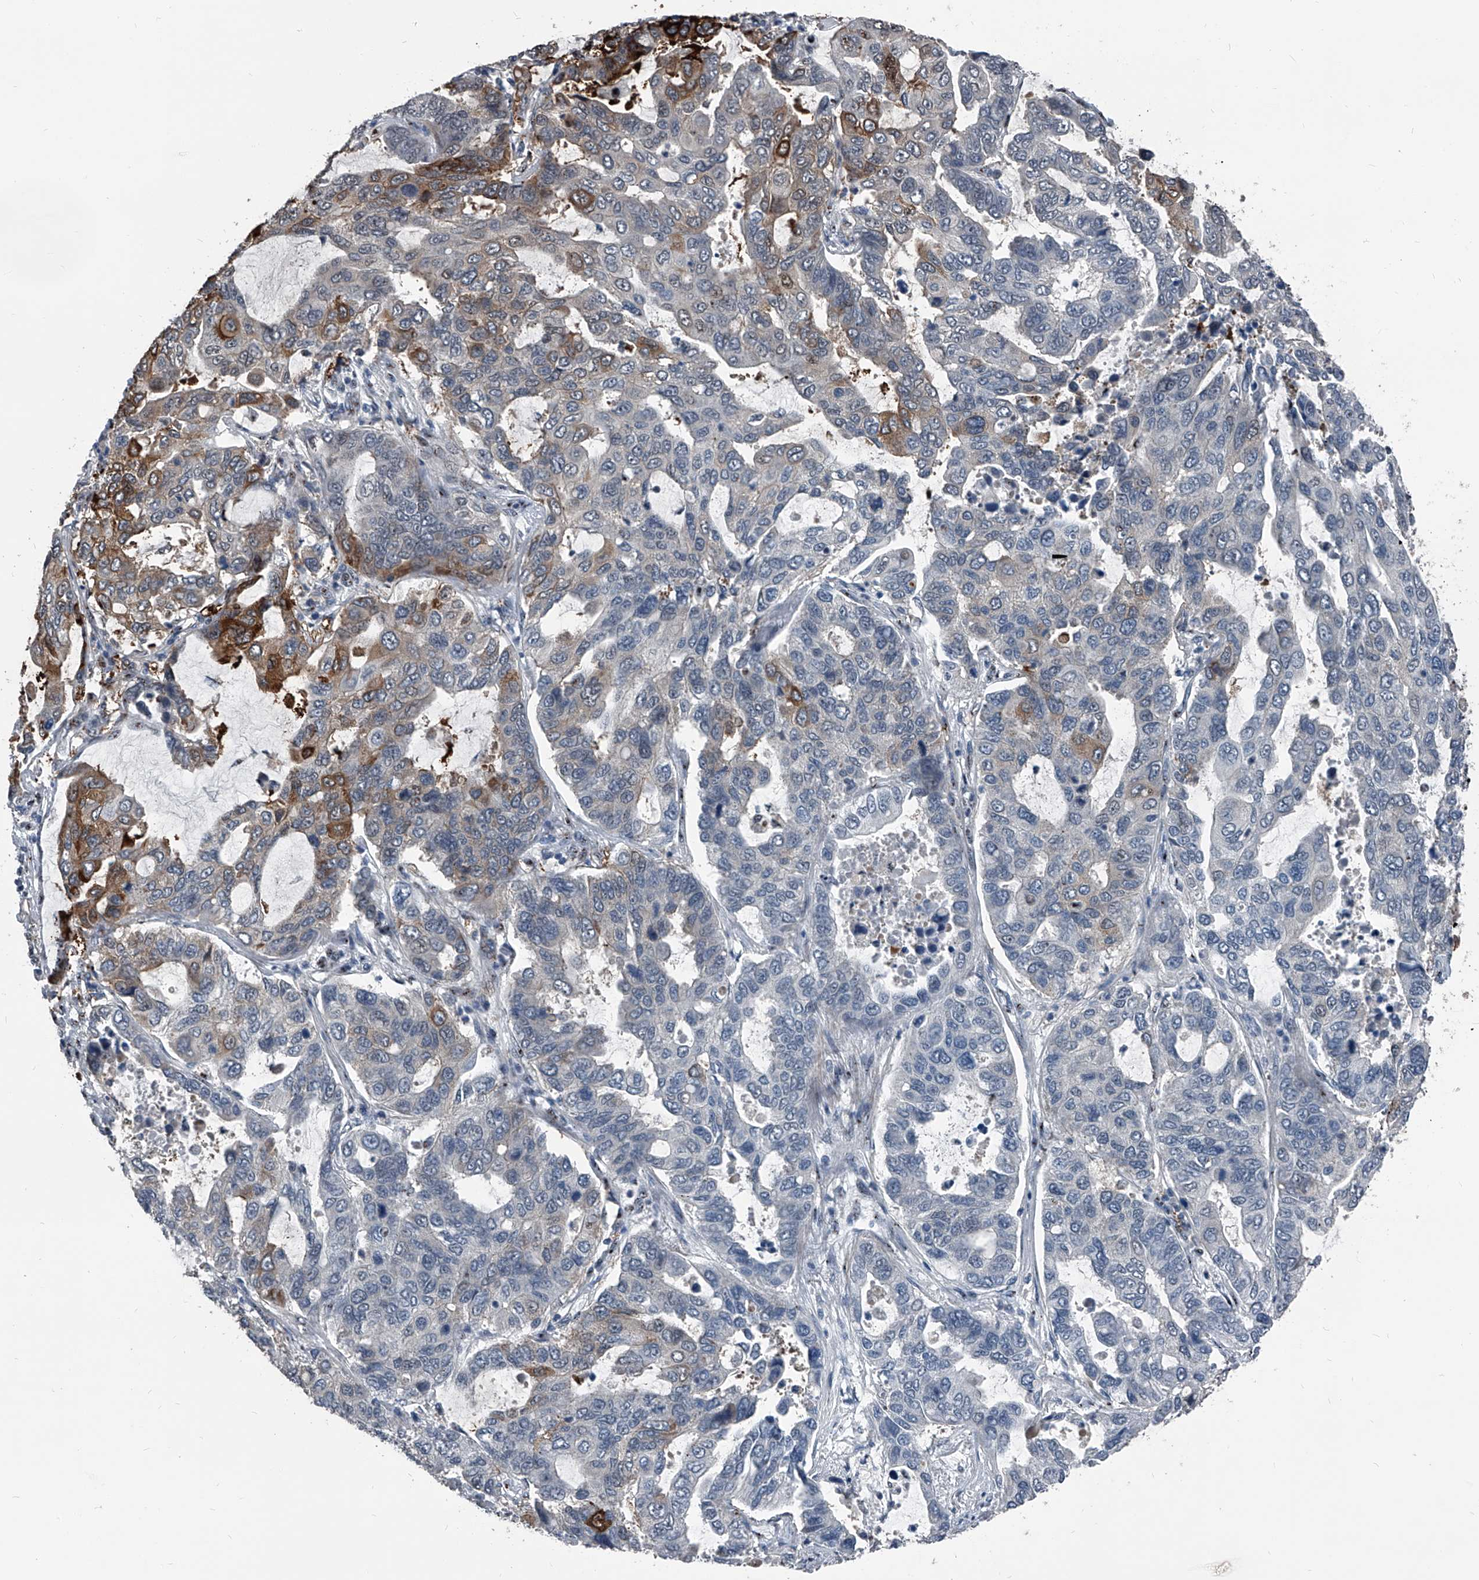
{"staining": {"intensity": "moderate", "quantity": "<25%", "location": "cytoplasmic/membranous"}, "tissue": "lung cancer", "cell_type": "Tumor cells", "image_type": "cancer", "snomed": [{"axis": "morphology", "description": "Adenocarcinoma, NOS"}, {"axis": "topography", "description": "Lung"}], "caption": "Human lung adenocarcinoma stained with a brown dye shows moderate cytoplasmic/membranous positive positivity in approximately <25% of tumor cells.", "gene": "MEN1", "patient": {"sex": "male", "age": 64}}